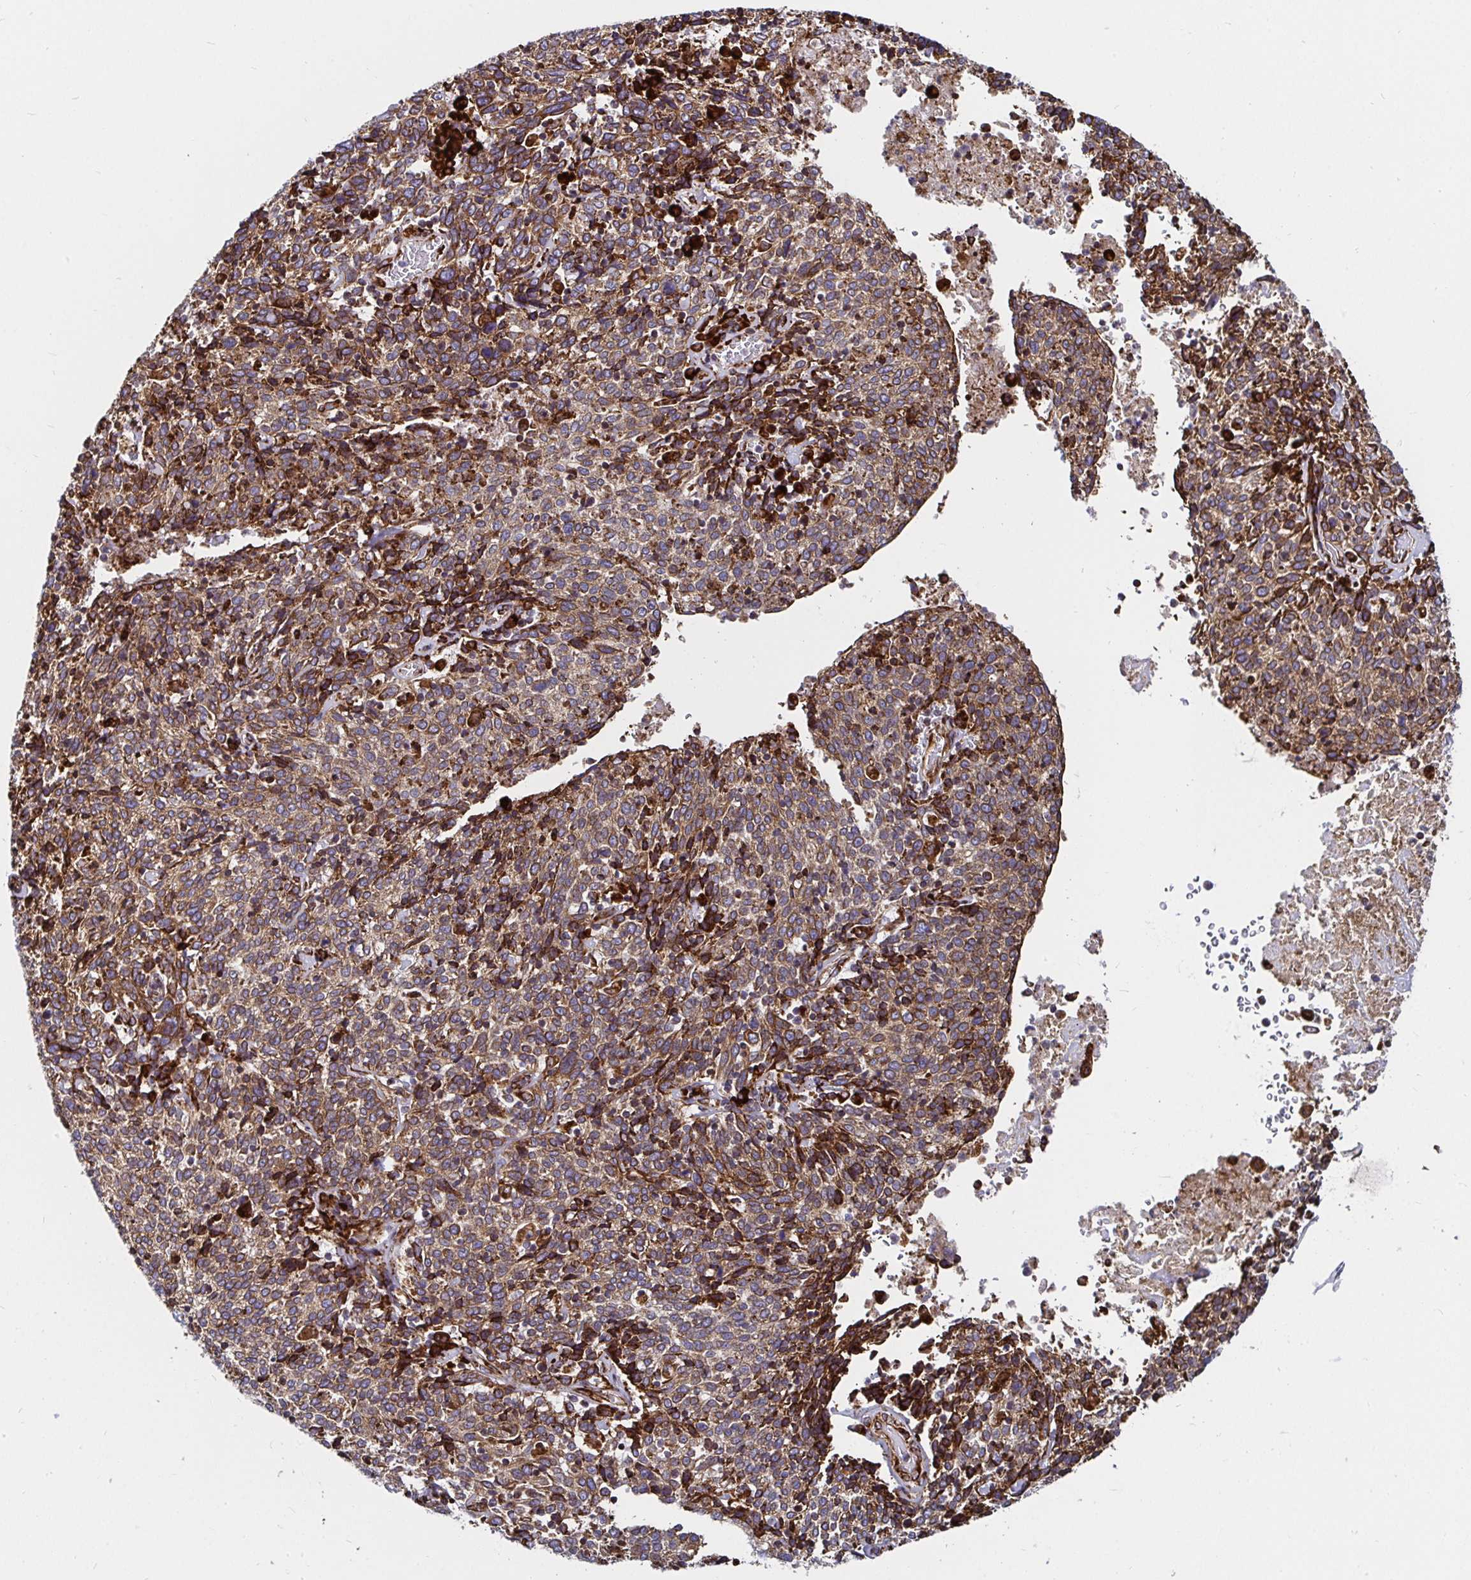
{"staining": {"intensity": "moderate", "quantity": ">75%", "location": "cytoplasmic/membranous"}, "tissue": "cervical cancer", "cell_type": "Tumor cells", "image_type": "cancer", "snomed": [{"axis": "morphology", "description": "Squamous cell carcinoma, NOS"}, {"axis": "topography", "description": "Cervix"}], "caption": "Protein expression analysis of cervical cancer (squamous cell carcinoma) displays moderate cytoplasmic/membranous expression in approximately >75% of tumor cells.", "gene": "SMYD3", "patient": {"sex": "female", "age": 46}}